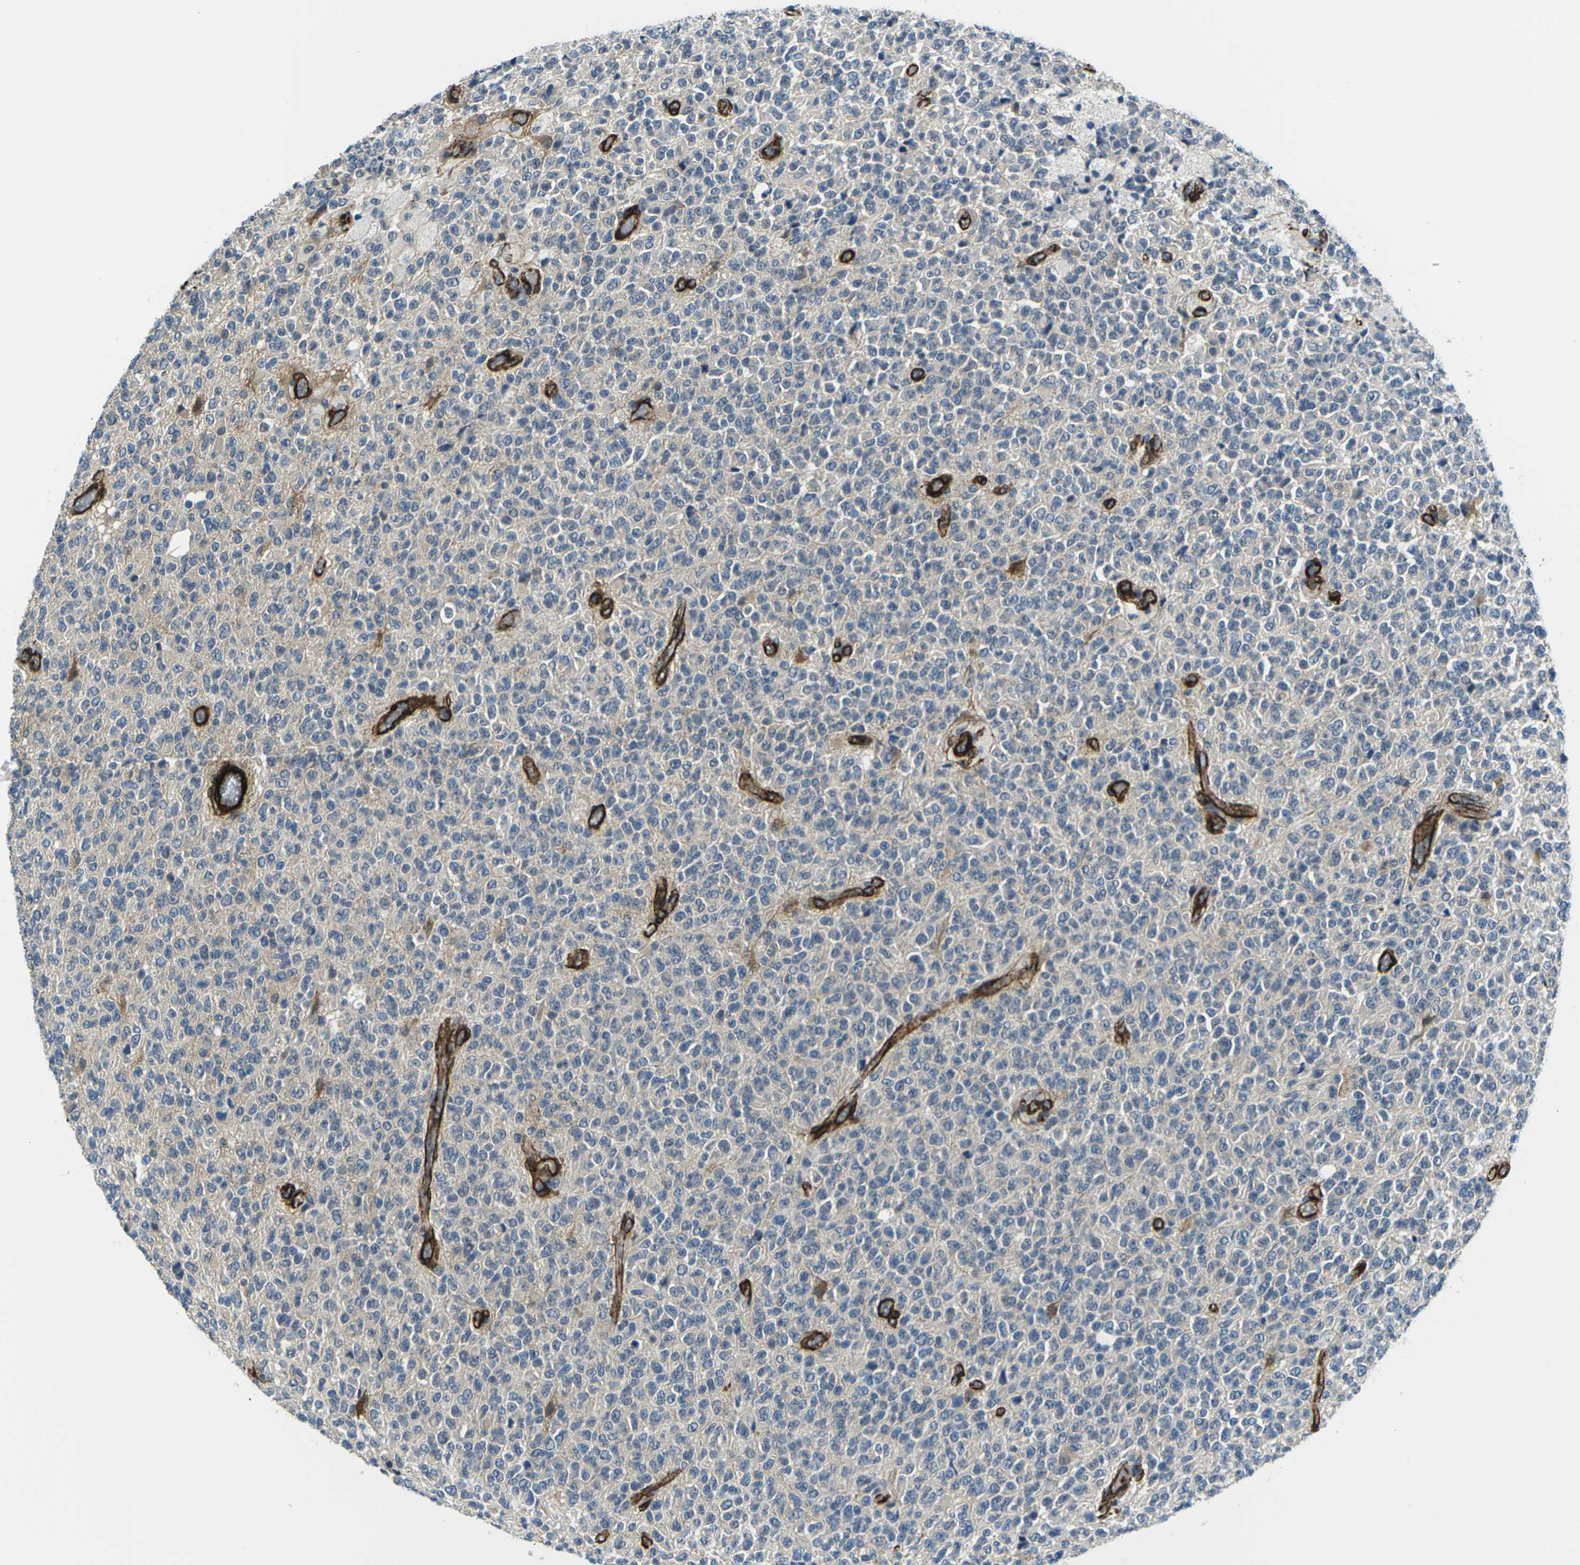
{"staining": {"intensity": "negative", "quantity": "none", "location": "none"}, "tissue": "glioma", "cell_type": "Tumor cells", "image_type": "cancer", "snomed": [{"axis": "morphology", "description": "Glioma, malignant, High grade"}, {"axis": "topography", "description": "pancreas cauda"}], "caption": "This is a photomicrograph of immunohistochemistry staining of glioma, which shows no staining in tumor cells.", "gene": "GRAMD1C", "patient": {"sex": "male", "age": 60}}